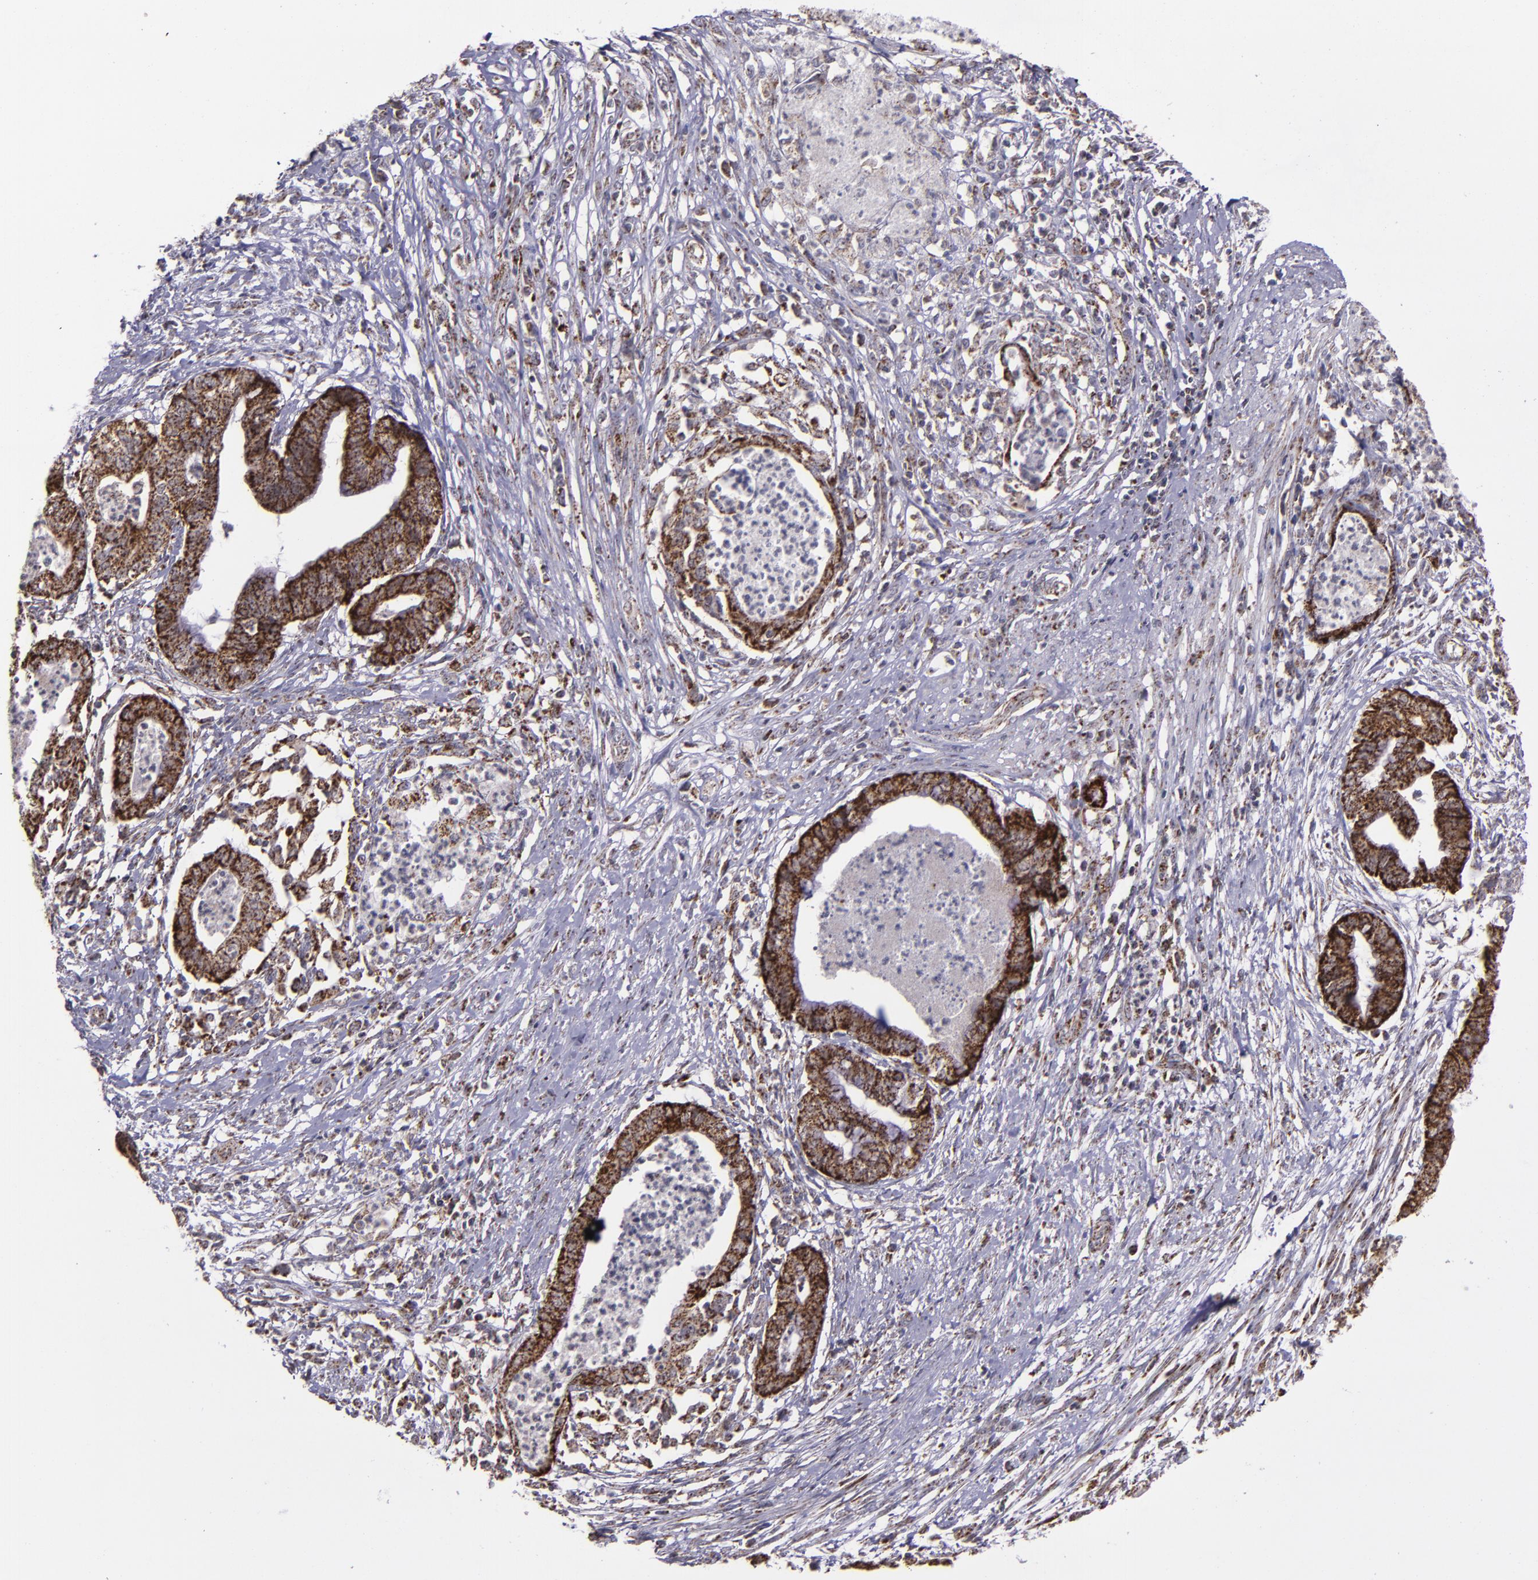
{"staining": {"intensity": "strong", "quantity": ">75%", "location": "cytoplasmic/membranous"}, "tissue": "endometrial cancer", "cell_type": "Tumor cells", "image_type": "cancer", "snomed": [{"axis": "morphology", "description": "Necrosis, NOS"}, {"axis": "morphology", "description": "Adenocarcinoma, NOS"}, {"axis": "topography", "description": "Endometrium"}], "caption": "Endometrial cancer was stained to show a protein in brown. There is high levels of strong cytoplasmic/membranous positivity in about >75% of tumor cells.", "gene": "LONP1", "patient": {"sex": "female", "age": 79}}